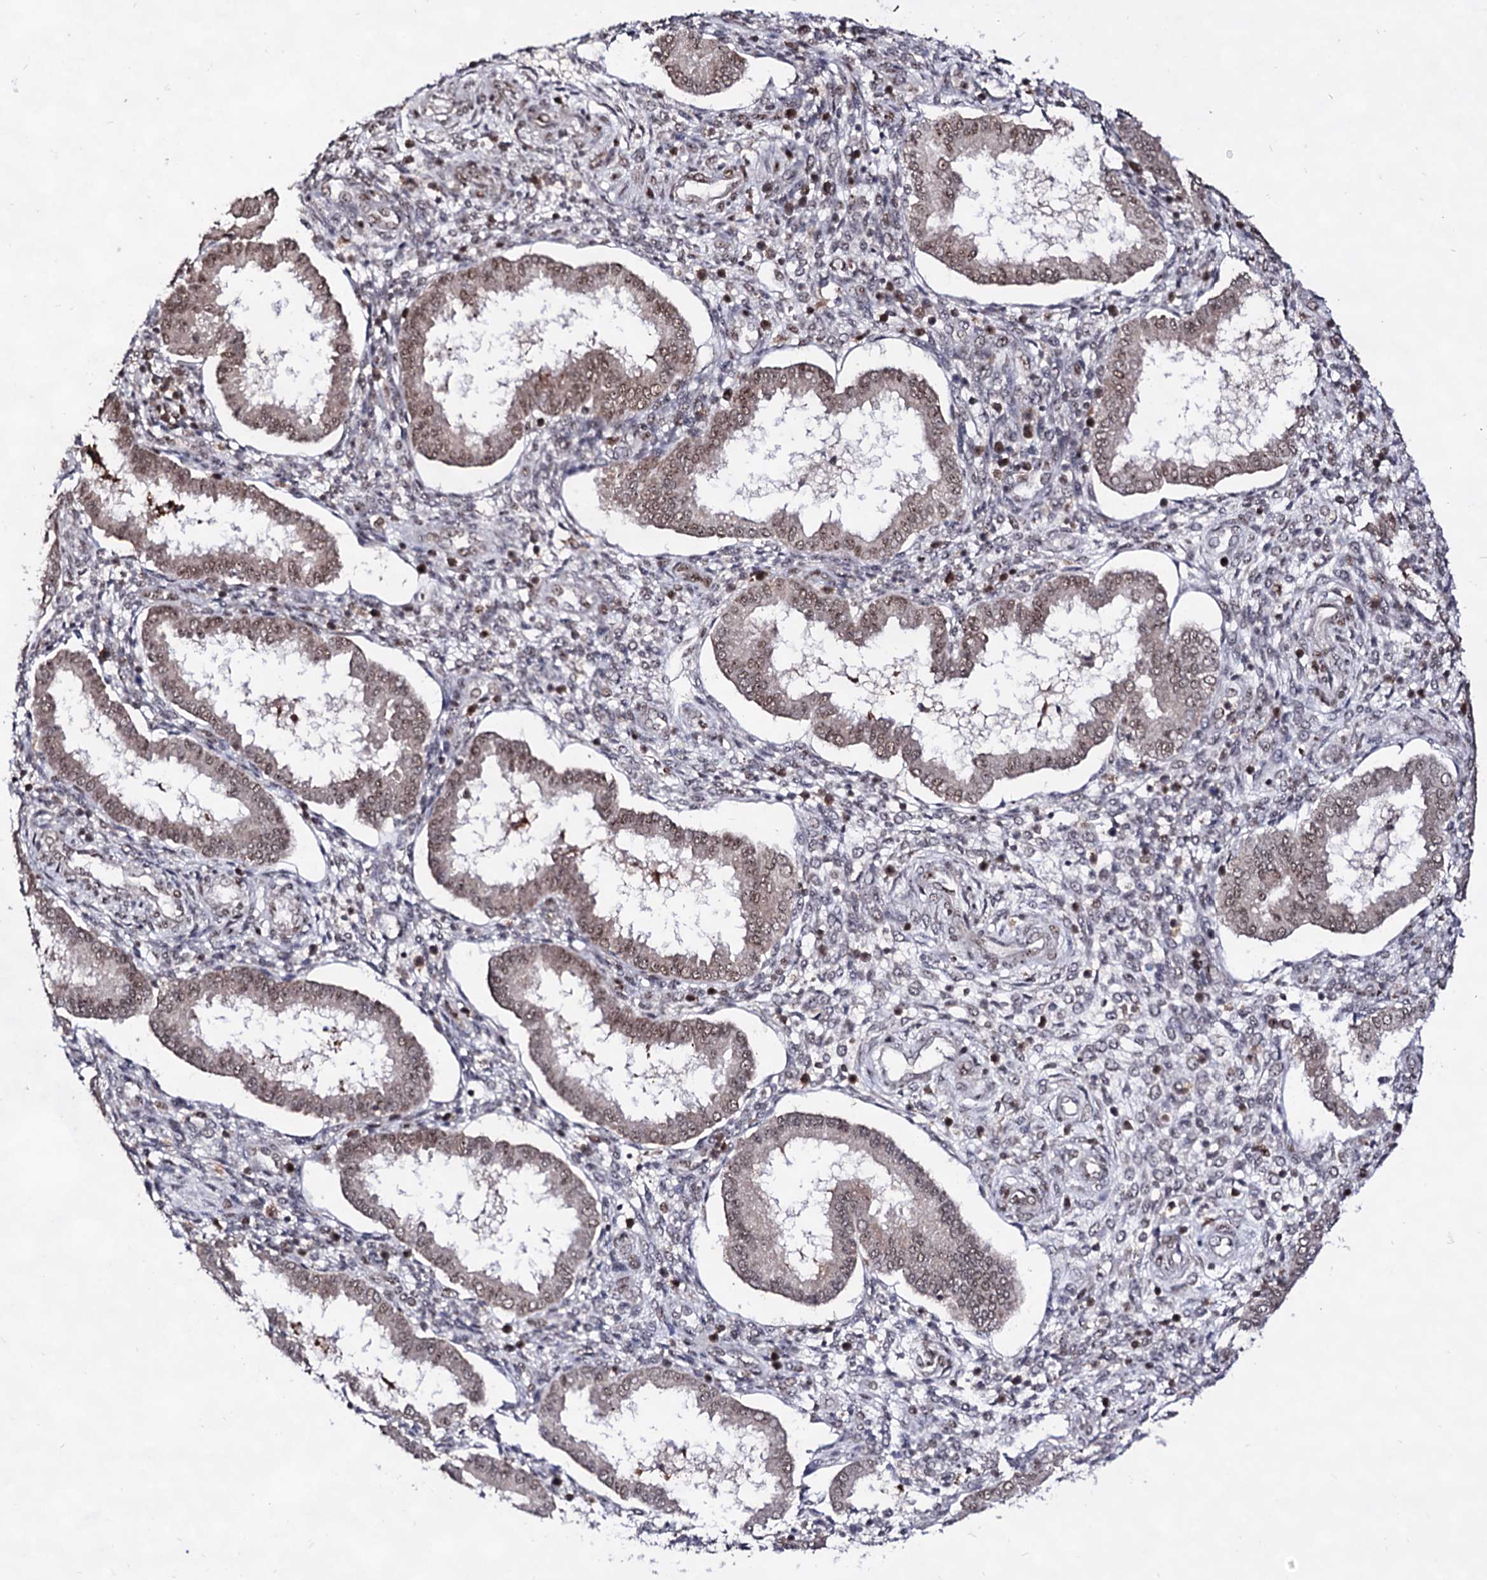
{"staining": {"intensity": "moderate", "quantity": "<25%", "location": "nuclear"}, "tissue": "endometrium", "cell_type": "Cells in endometrial stroma", "image_type": "normal", "snomed": [{"axis": "morphology", "description": "Normal tissue, NOS"}, {"axis": "topography", "description": "Endometrium"}], "caption": "Protein expression analysis of benign endometrium displays moderate nuclear staining in about <25% of cells in endometrial stroma. The staining was performed using DAB, with brown indicating positive protein expression. Nuclei are stained blue with hematoxylin.", "gene": "EXOSC10", "patient": {"sex": "female", "age": 24}}